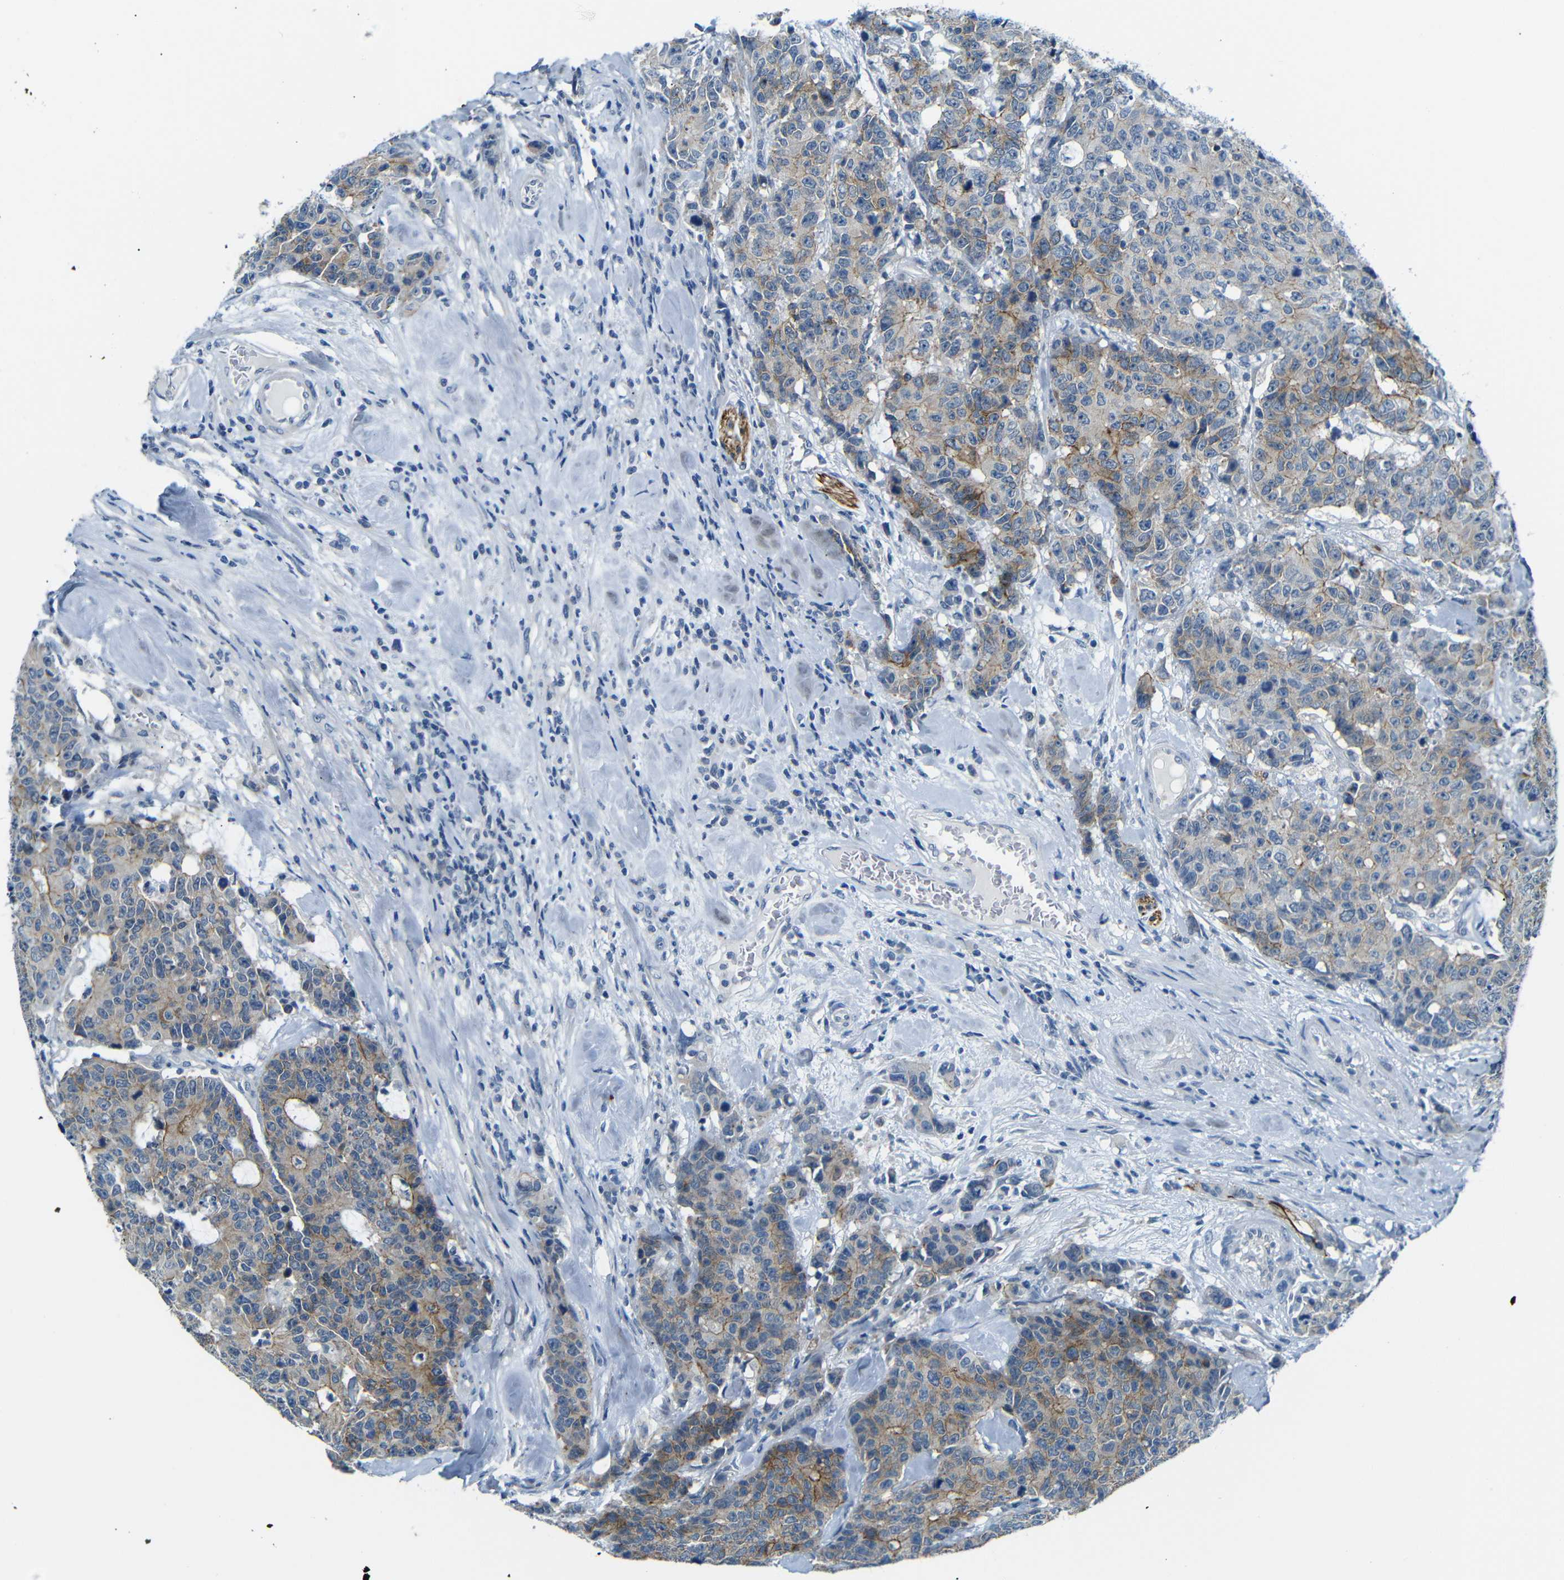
{"staining": {"intensity": "moderate", "quantity": ">75%", "location": "cytoplasmic/membranous"}, "tissue": "colorectal cancer", "cell_type": "Tumor cells", "image_type": "cancer", "snomed": [{"axis": "morphology", "description": "Adenocarcinoma, NOS"}, {"axis": "topography", "description": "Colon"}], "caption": "A brown stain shows moderate cytoplasmic/membranous expression of a protein in colorectal cancer tumor cells. The protein of interest is shown in brown color, while the nuclei are stained blue.", "gene": "ANK3", "patient": {"sex": "female", "age": 86}}